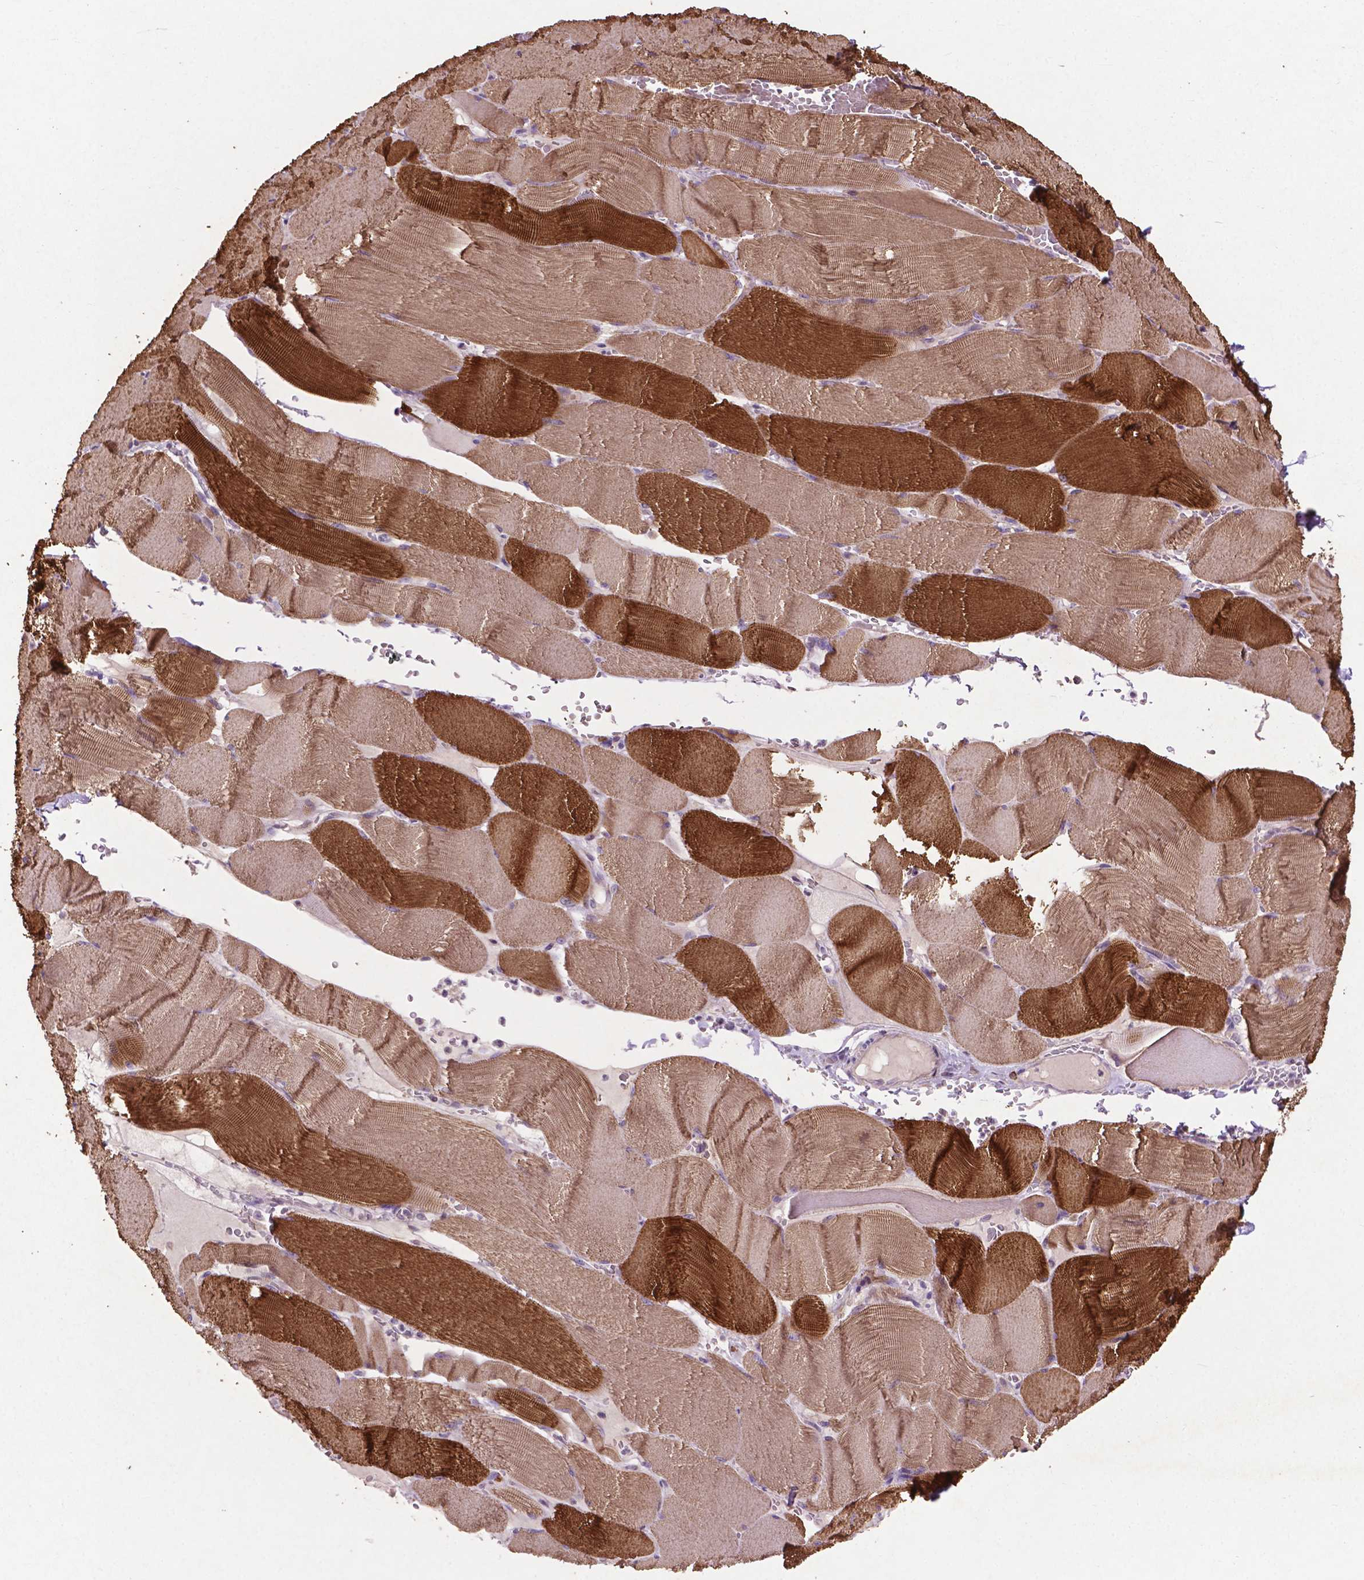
{"staining": {"intensity": "strong", "quantity": "25%-75%", "location": "cytoplasmic/membranous"}, "tissue": "skeletal muscle", "cell_type": "Myocytes", "image_type": "normal", "snomed": [{"axis": "morphology", "description": "Normal tissue, NOS"}, {"axis": "topography", "description": "Skeletal muscle"}], "caption": "Strong cytoplasmic/membranous protein staining is identified in about 25%-75% of myocytes in skeletal muscle. The staining was performed using DAB to visualize the protein expression in brown, while the nuclei were stained in blue with hematoxylin (Magnification: 20x).", "gene": "MBTPS1", "patient": {"sex": "male", "age": 56}}